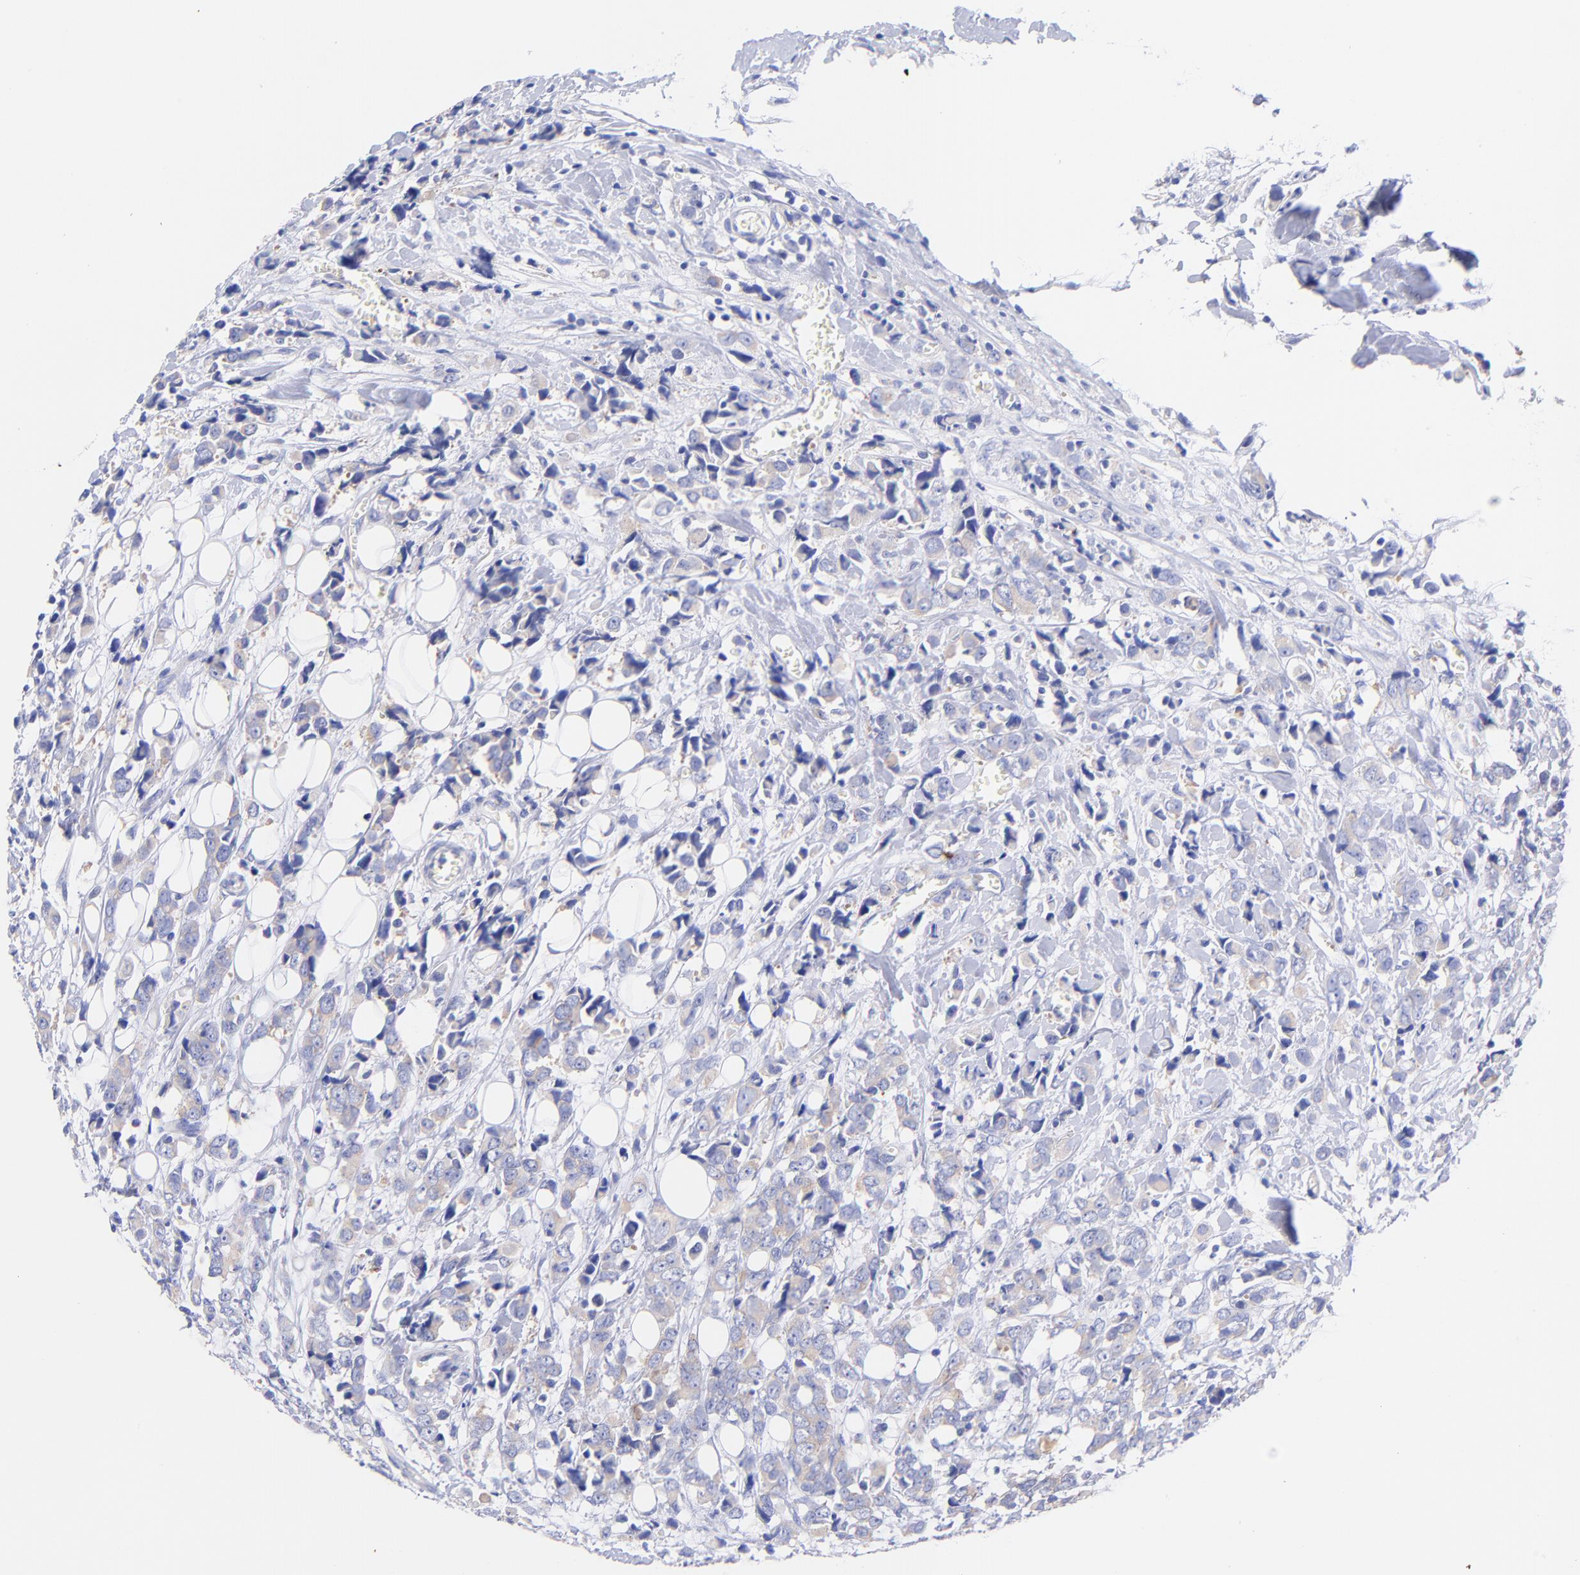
{"staining": {"intensity": "negative", "quantity": "none", "location": "none"}, "tissue": "breast cancer", "cell_type": "Tumor cells", "image_type": "cancer", "snomed": [{"axis": "morphology", "description": "Lobular carcinoma"}, {"axis": "topography", "description": "Breast"}], "caption": "Immunohistochemistry histopathology image of human breast cancer stained for a protein (brown), which displays no expression in tumor cells.", "gene": "GPHN", "patient": {"sex": "female", "age": 57}}